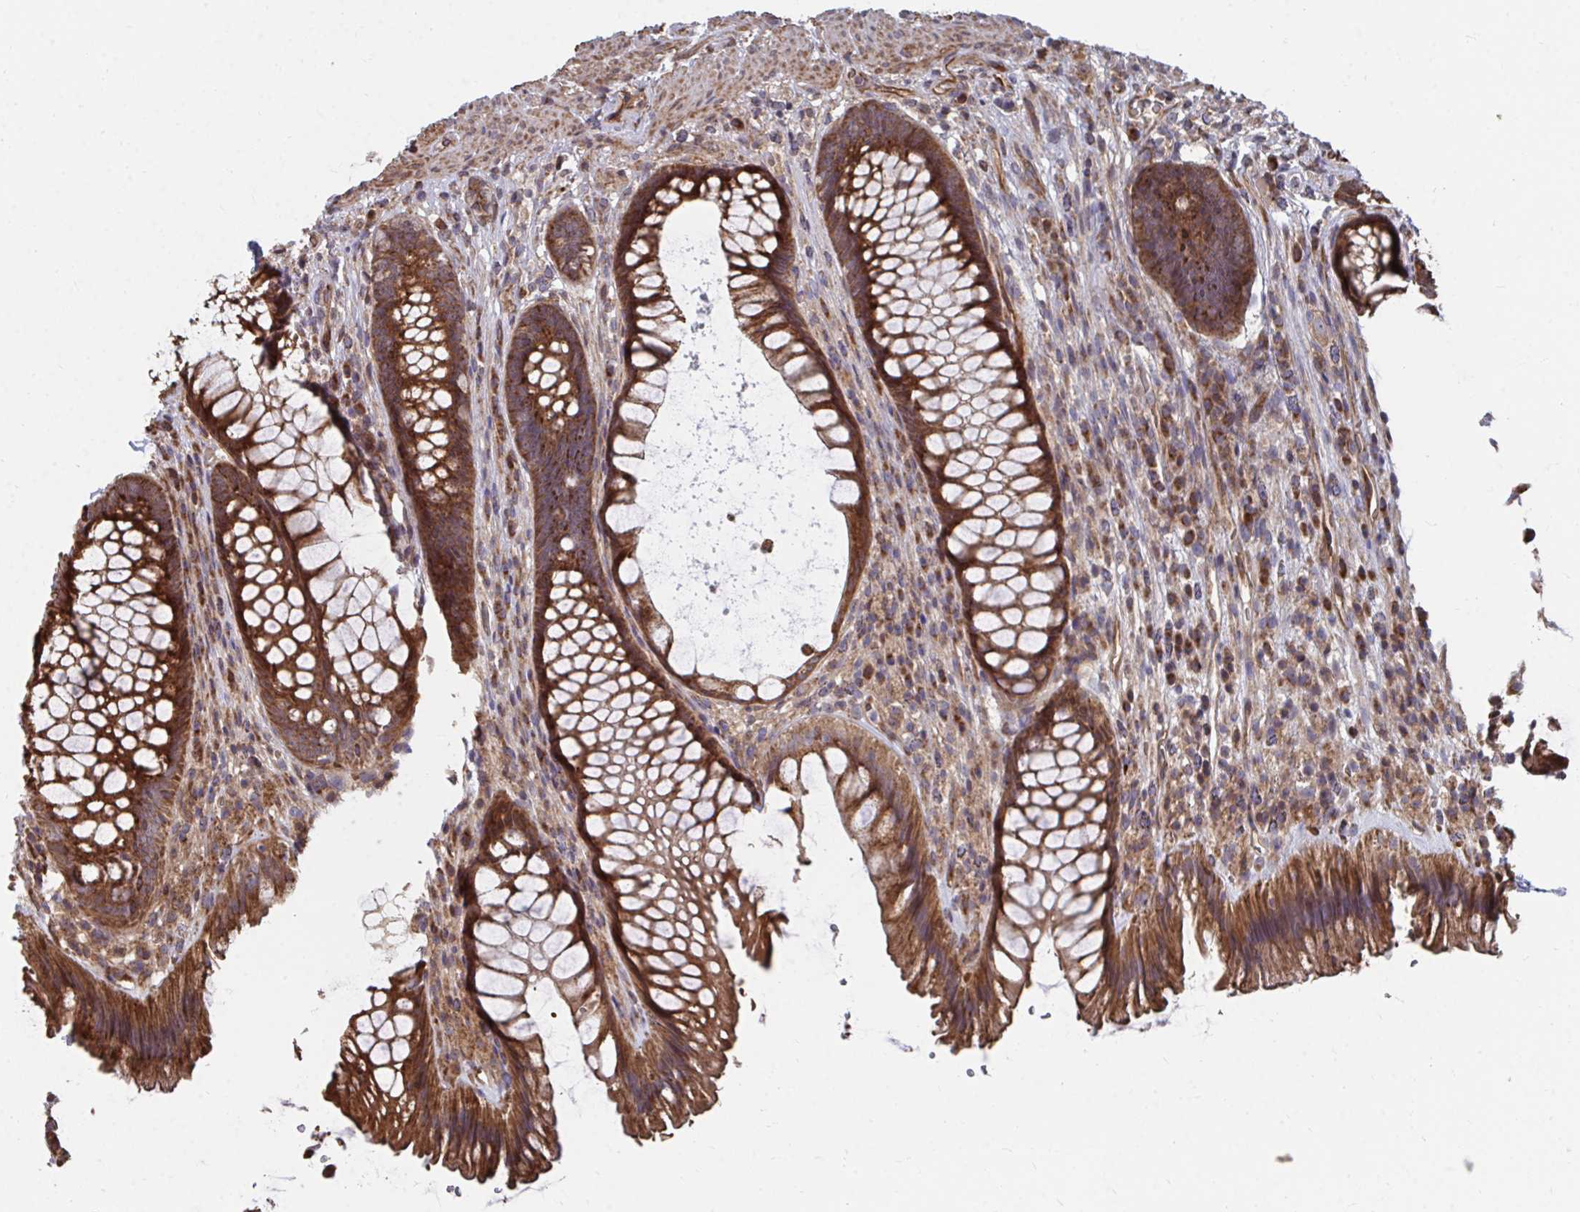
{"staining": {"intensity": "strong", "quantity": ">75%", "location": "cytoplasmic/membranous"}, "tissue": "rectum", "cell_type": "Glandular cells", "image_type": "normal", "snomed": [{"axis": "morphology", "description": "Normal tissue, NOS"}, {"axis": "topography", "description": "Rectum"}], "caption": "Normal rectum demonstrates strong cytoplasmic/membranous expression in approximately >75% of glandular cells, visualized by immunohistochemistry. (brown staining indicates protein expression, while blue staining denotes nuclei).", "gene": "FAM89A", "patient": {"sex": "male", "age": 53}}